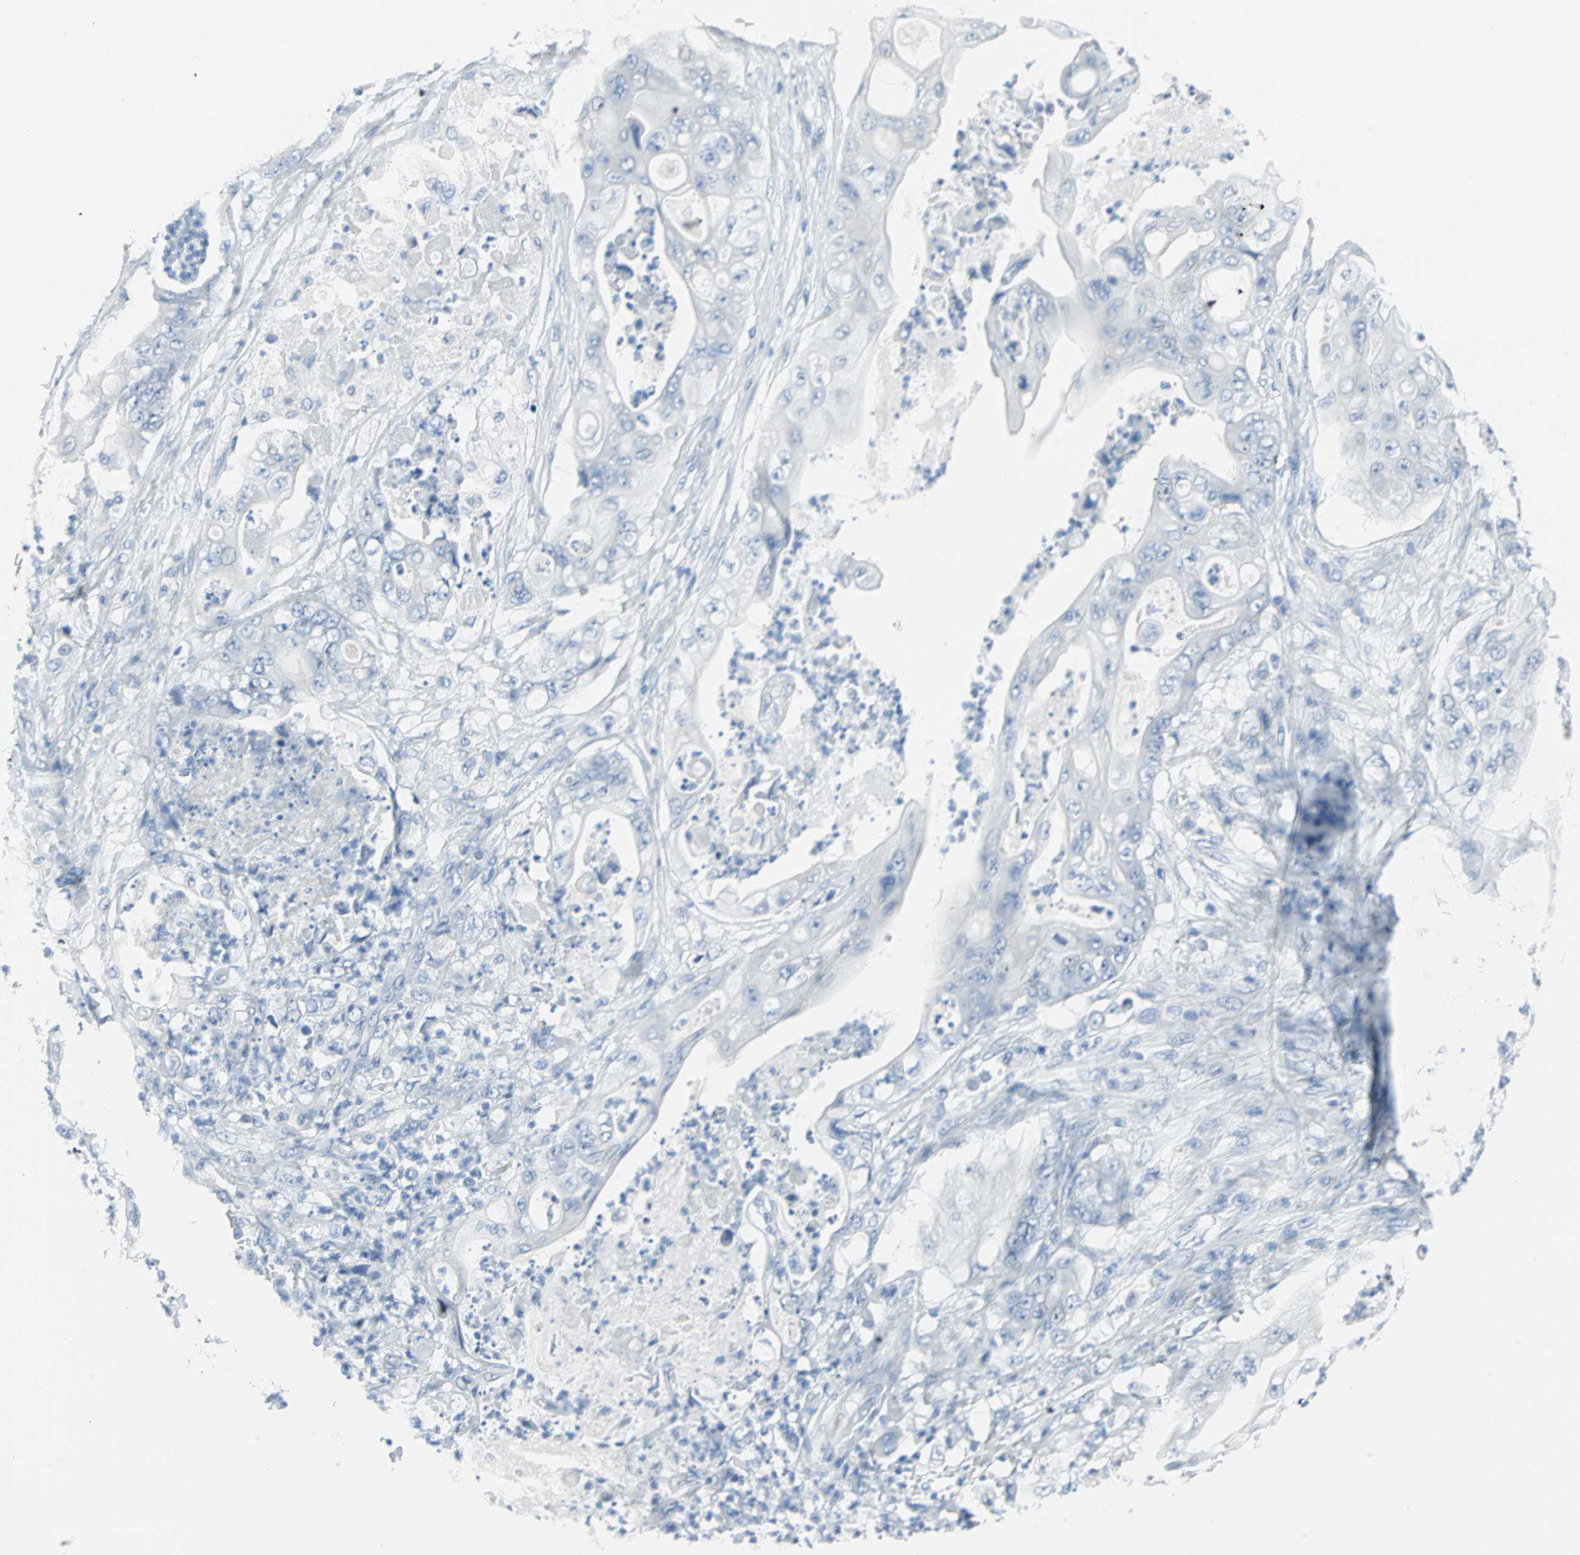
{"staining": {"intensity": "negative", "quantity": "none", "location": "none"}, "tissue": "stomach cancer", "cell_type": "Tumor cells", "image_type": "cancer", "snomed": [{"axis": "morphology", "description": "Adenocarcinoma, NOS"}, {"axis": "topography", "description": "Stomach"}], "caption": "IHC histopathology image of neoplastic tissue: adenocarcinoma (stomach) stained with DAB (3,3'-diaminobenzidine) reveals no significant protein expression in tumor cells. Nuclei are stained in blue.", "gene": "STX1A", "patient": {"sex": "female", "age": 73}}